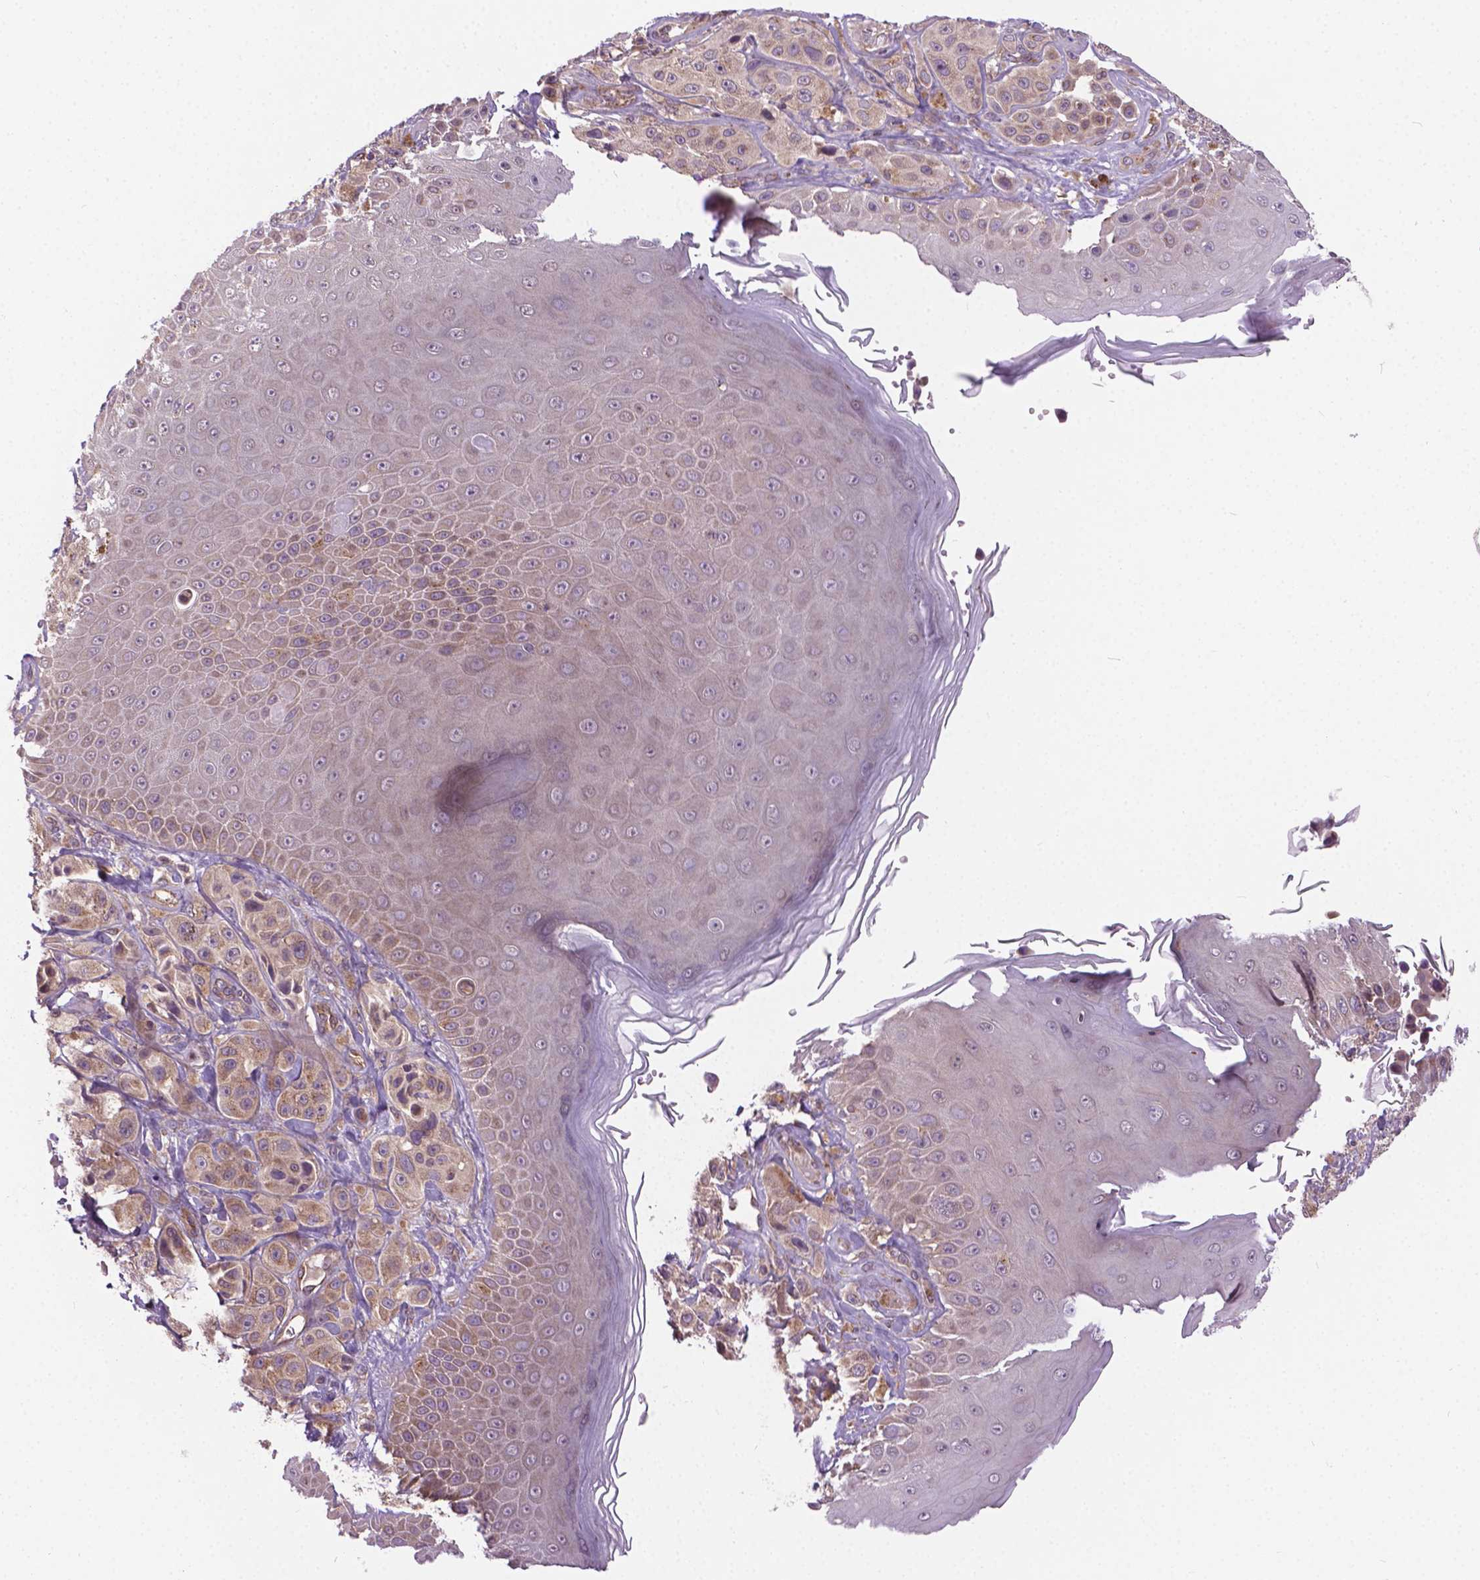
{"staining": {"intensity": "weak", "quantity": ">75%", "location": "cytoplasmic/membranous"}, "tissue": "melanoma", "cell_type": "Tumor cells", "image_type": "cancer", "snomed": [{"axis": "morphology", "description": "Malignant melanoma, NOS"}, {"axis": "topography", "description": "Skin"}], "caption": "DAB (3,3'-diaminobenzidine) immunohistochemical staining of human malignant melanoma shows weak cytoplasmic/membranous protein staining in approximately >75% of tumor cells.", "gene": "MZT1", "patient": {"sex": "male", "age": 67}}